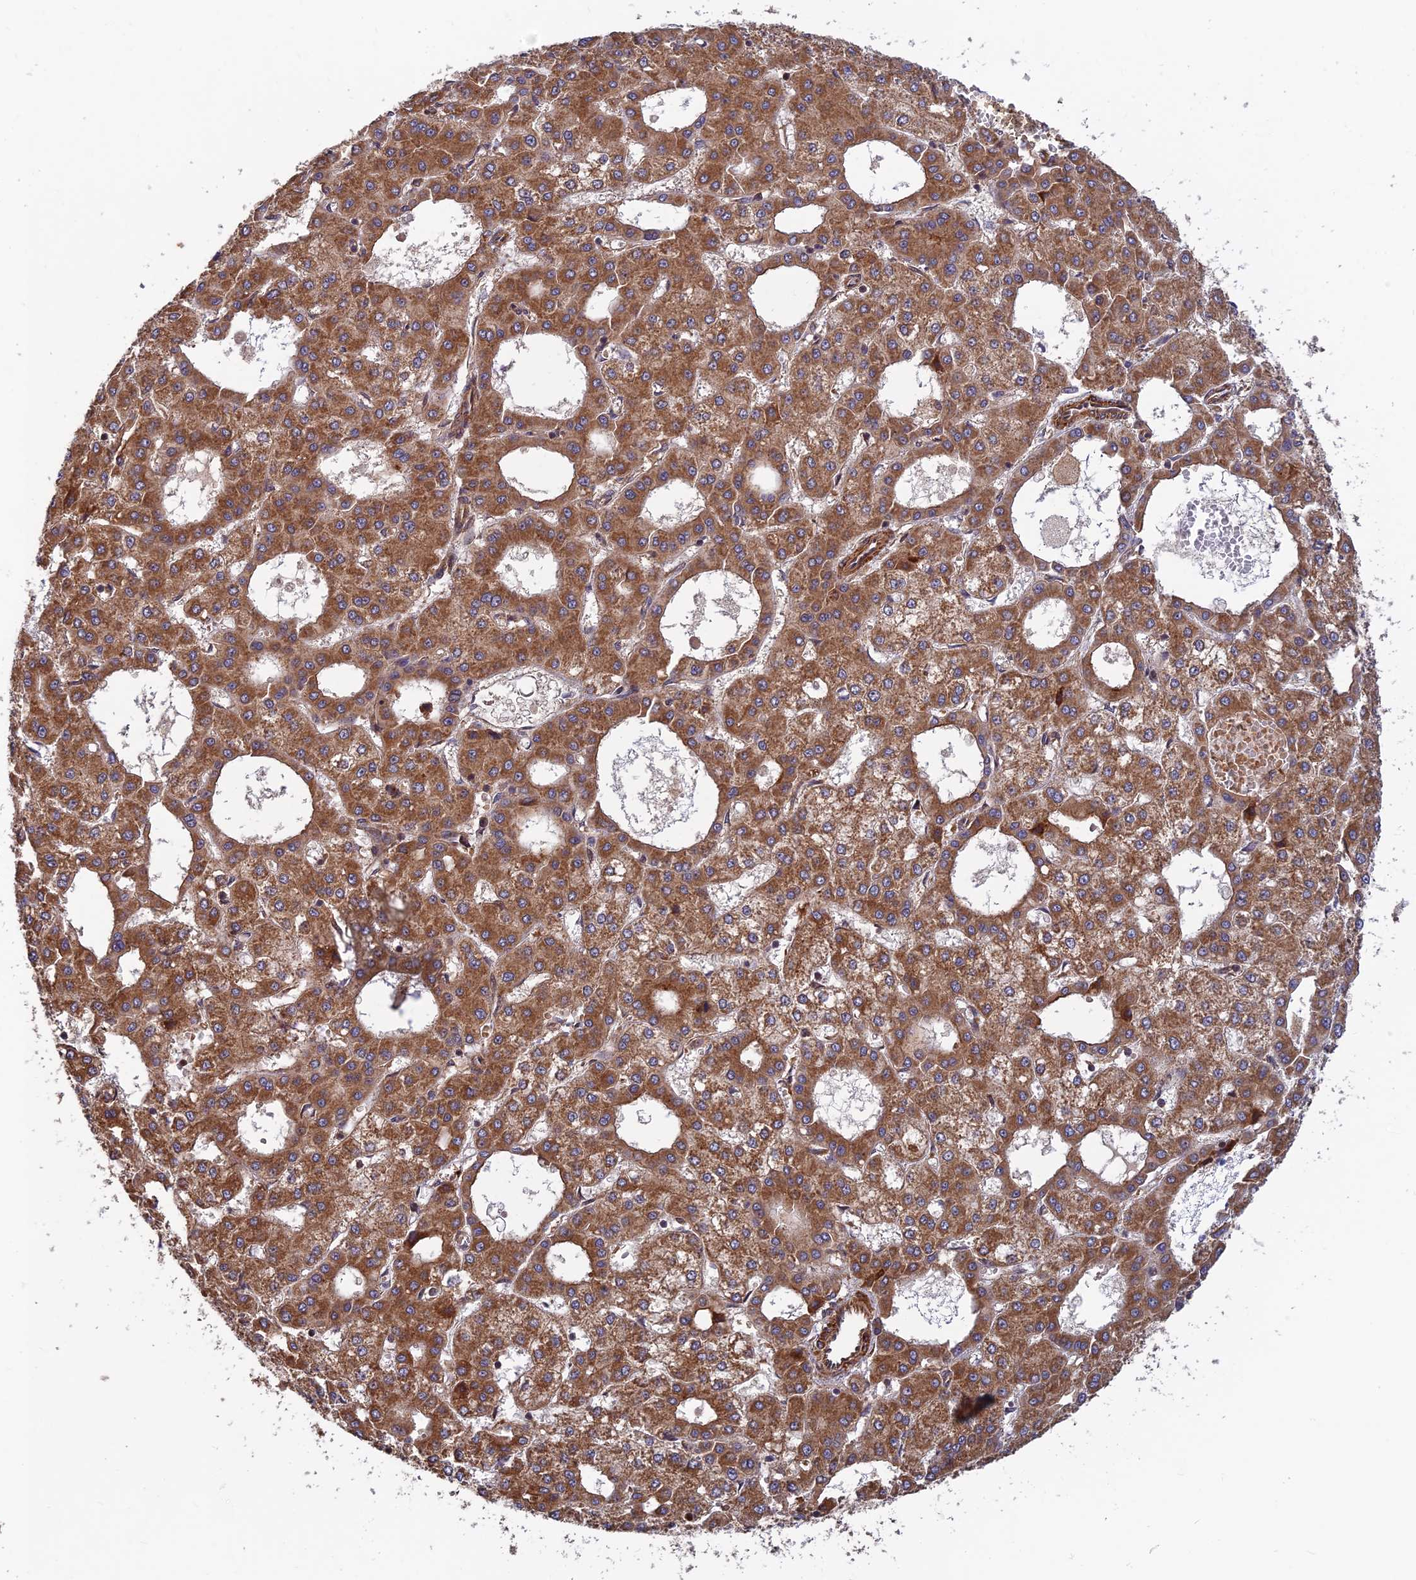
{"staining": {"intensity": "moderate", "quantity": ">75%", "location": "cytoplasmic/membranous"}, "tissue": "liver cancer", "cell_type": "Tumor cells", "image_type": "cancer", "snomed": [{"axis": "morphology", "description": "Carcinoma, Hepatocellular, NOS"}, {"axis": "topography", "description": "Liver"}], "caption": "Liver cancer (hepatocellular carcinoma) was stained to show a protein in brown. There is medium levels of moderate cytoplasmic/membranous staining in approximately >75% of tumor cells. Using DAB (brown) and hematoxylin (blue) stains, captured at high magnification using brightfield microscopy.", "gene": "RELCH", "patient": {"sex": "male", "age": 47}}